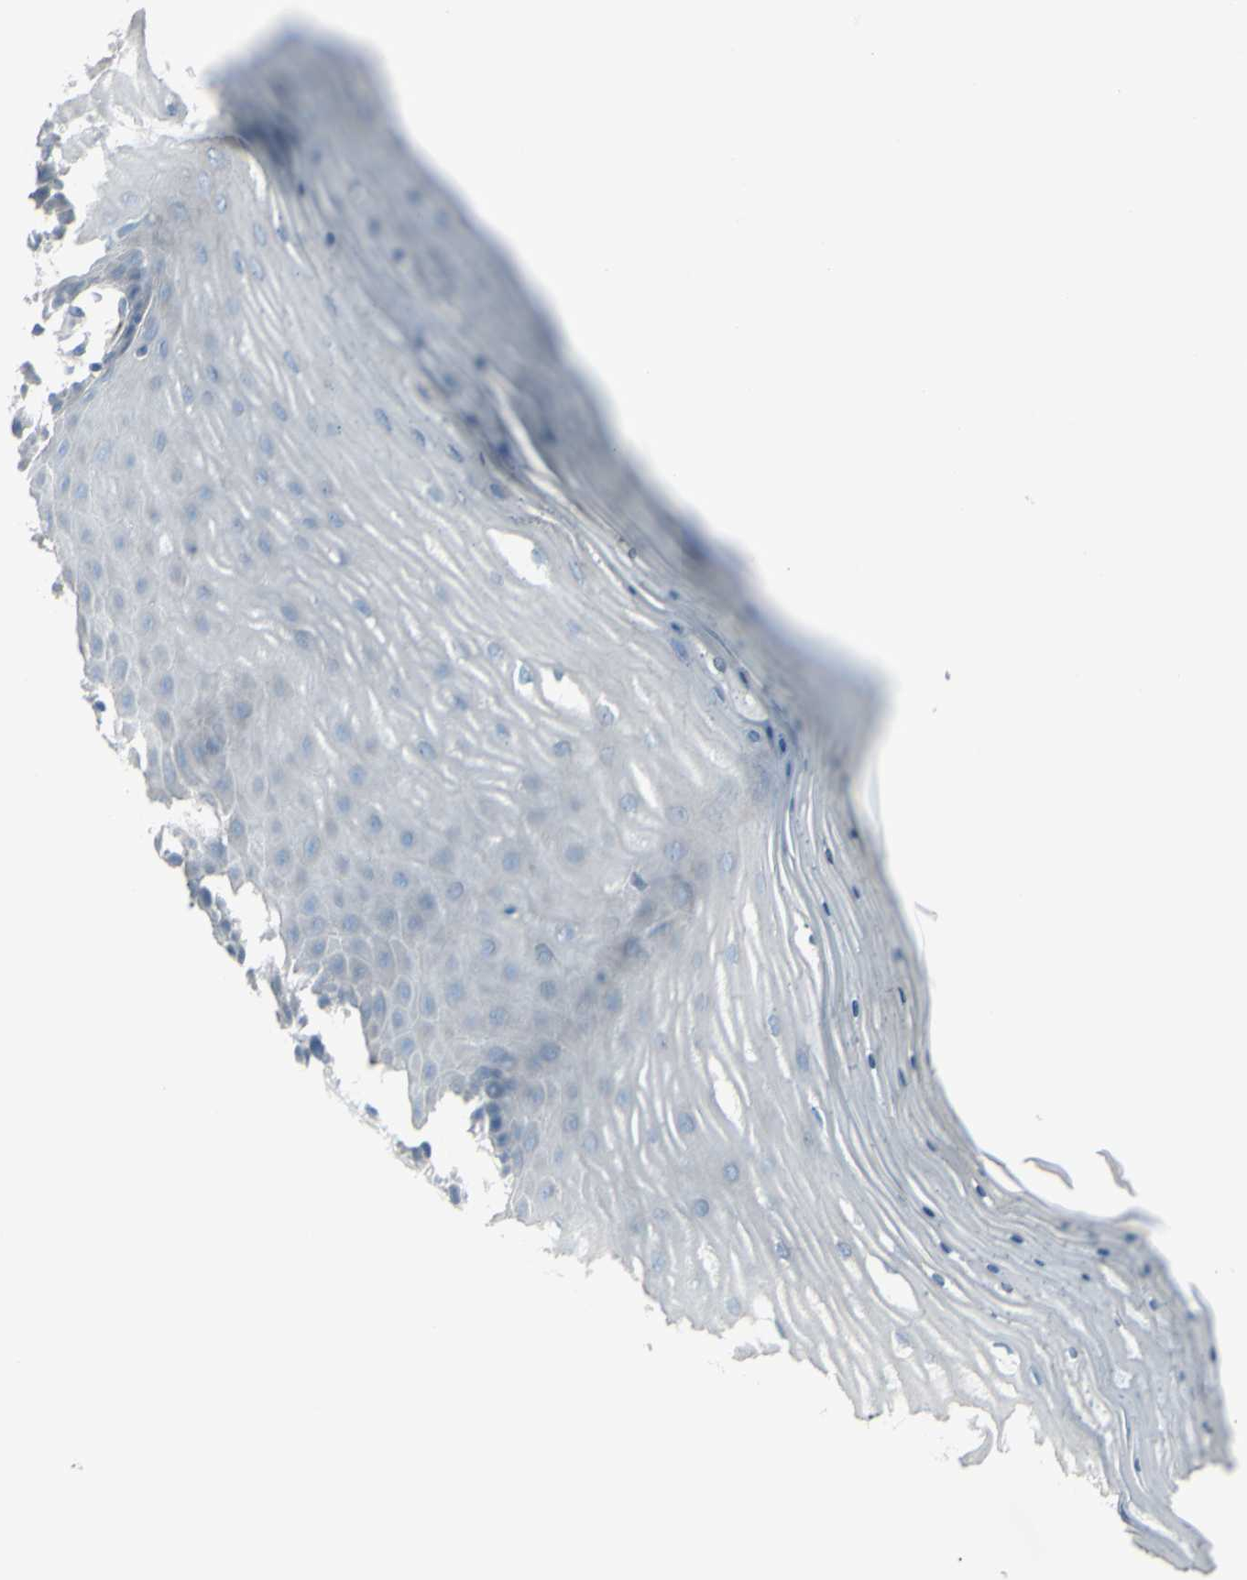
{"staining": {"intensity": "negative", "quantity": "none", "location": "none"}, "tissue": "cervix", "cell_type": "Glandular cells", "image_type": "normal", "snomed": [{"axis": "morphology", "description": "Normal tissue, NOS"}, {"axis": "topography", "description": "Cervix"}], "caption": "The histopathology image exhibits no significant expression in glandular cells of cervix.", "gene": "CD79B", "patient": {"sex": "female", "age": 55}}